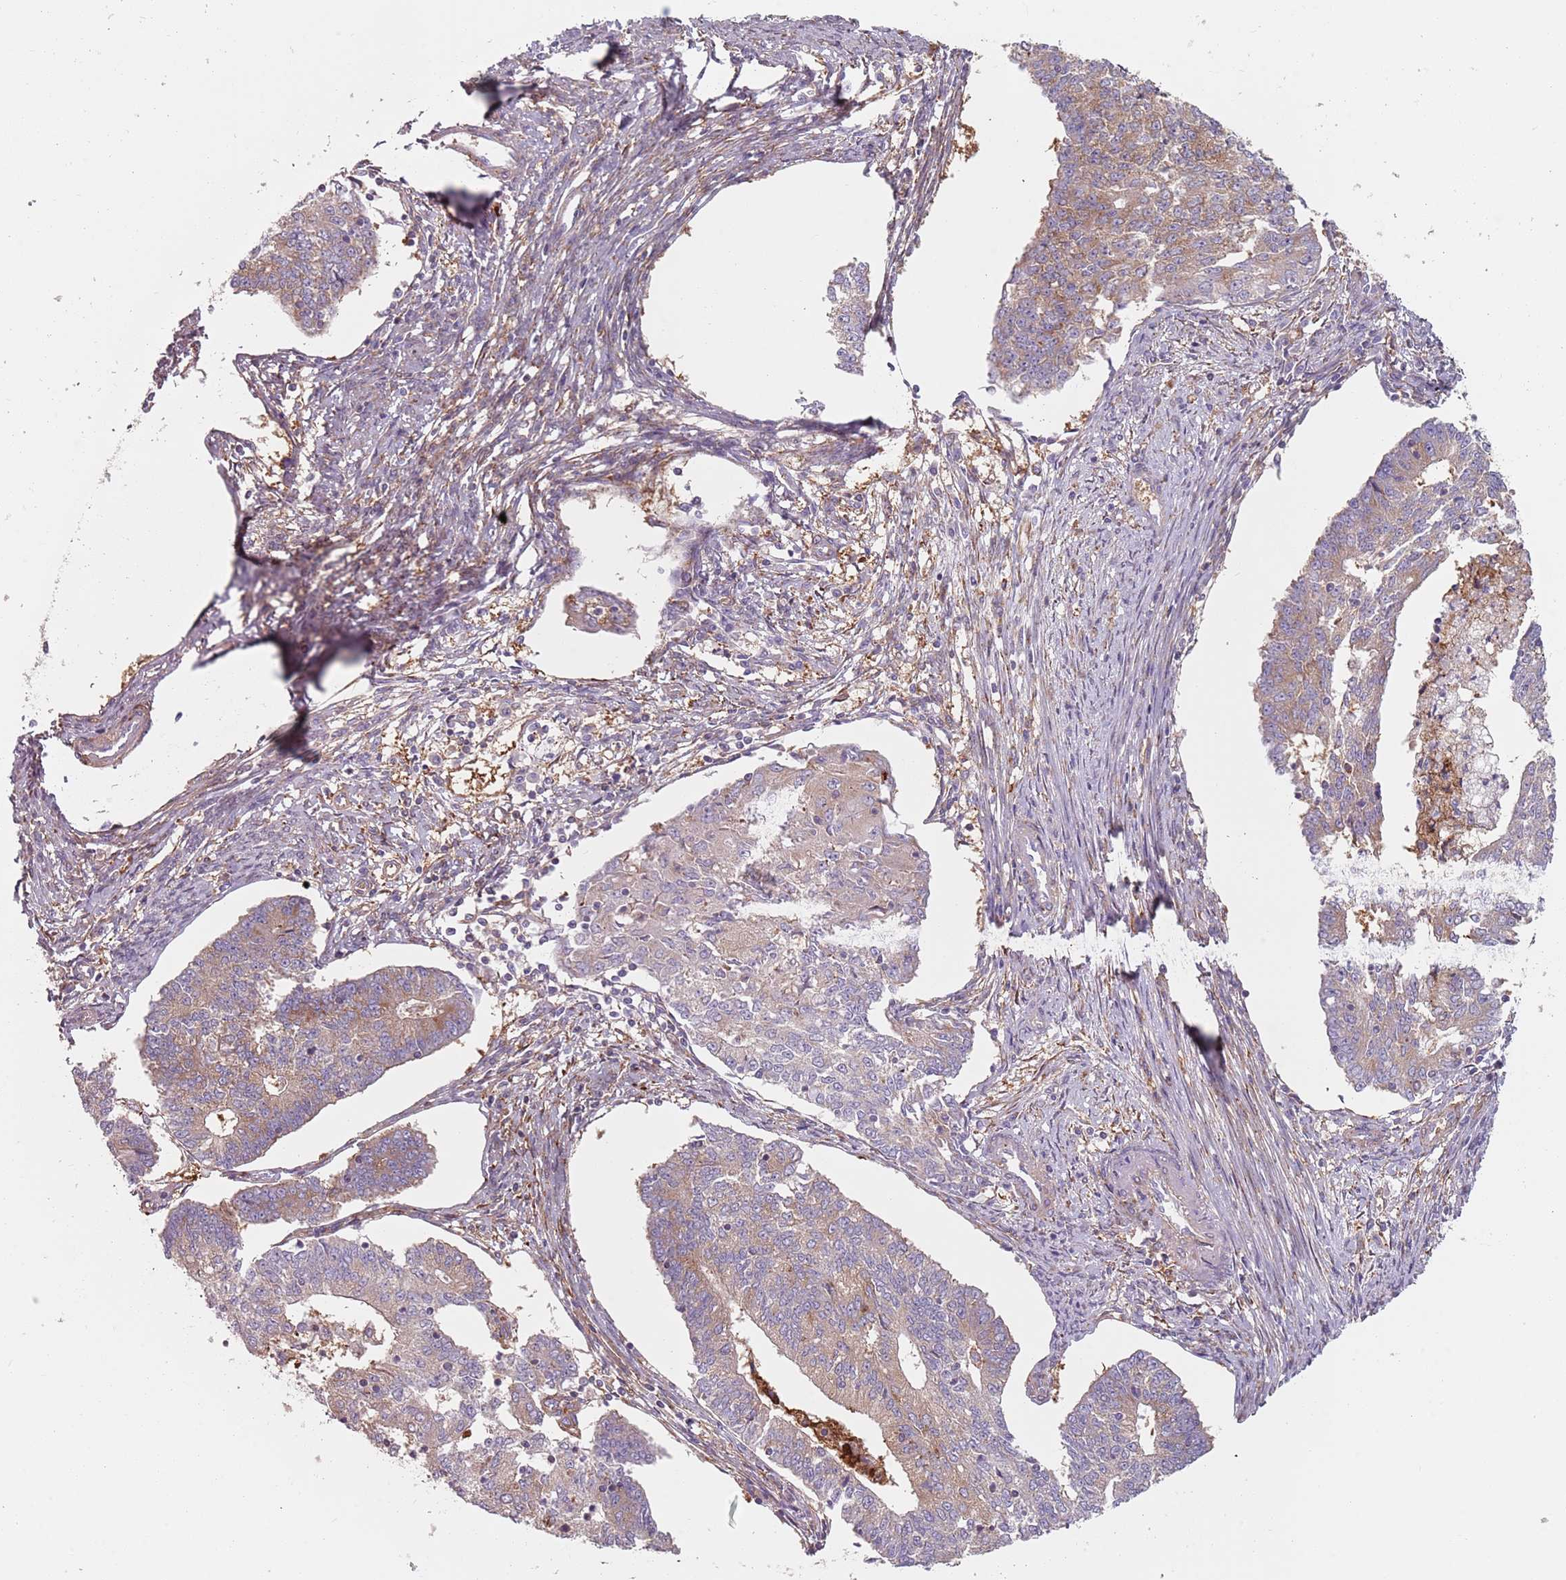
{"staining": {"intensity": "moderate", "quantity": "25%-75%", "location": "cytoplasmic/membranous"}, "tissue": "endometrial cancer", "cell_type": "Tumor cells", "image_type": "cancer", "snomed": [{"axis": "morphology", "description": "Adenocarcinoma, NOS"}, {"axis": "topography", "description": "Endometrium"}], "caption": "There is medium levels of moderate cytoplasmic/membranous staining in tumor cells of endometrial adenocarcinoma, as demonstrated by immunohistochemical staining (brown color).", "gene": "TPD52L2", "patient": {"sex": "female", "age": 56}}